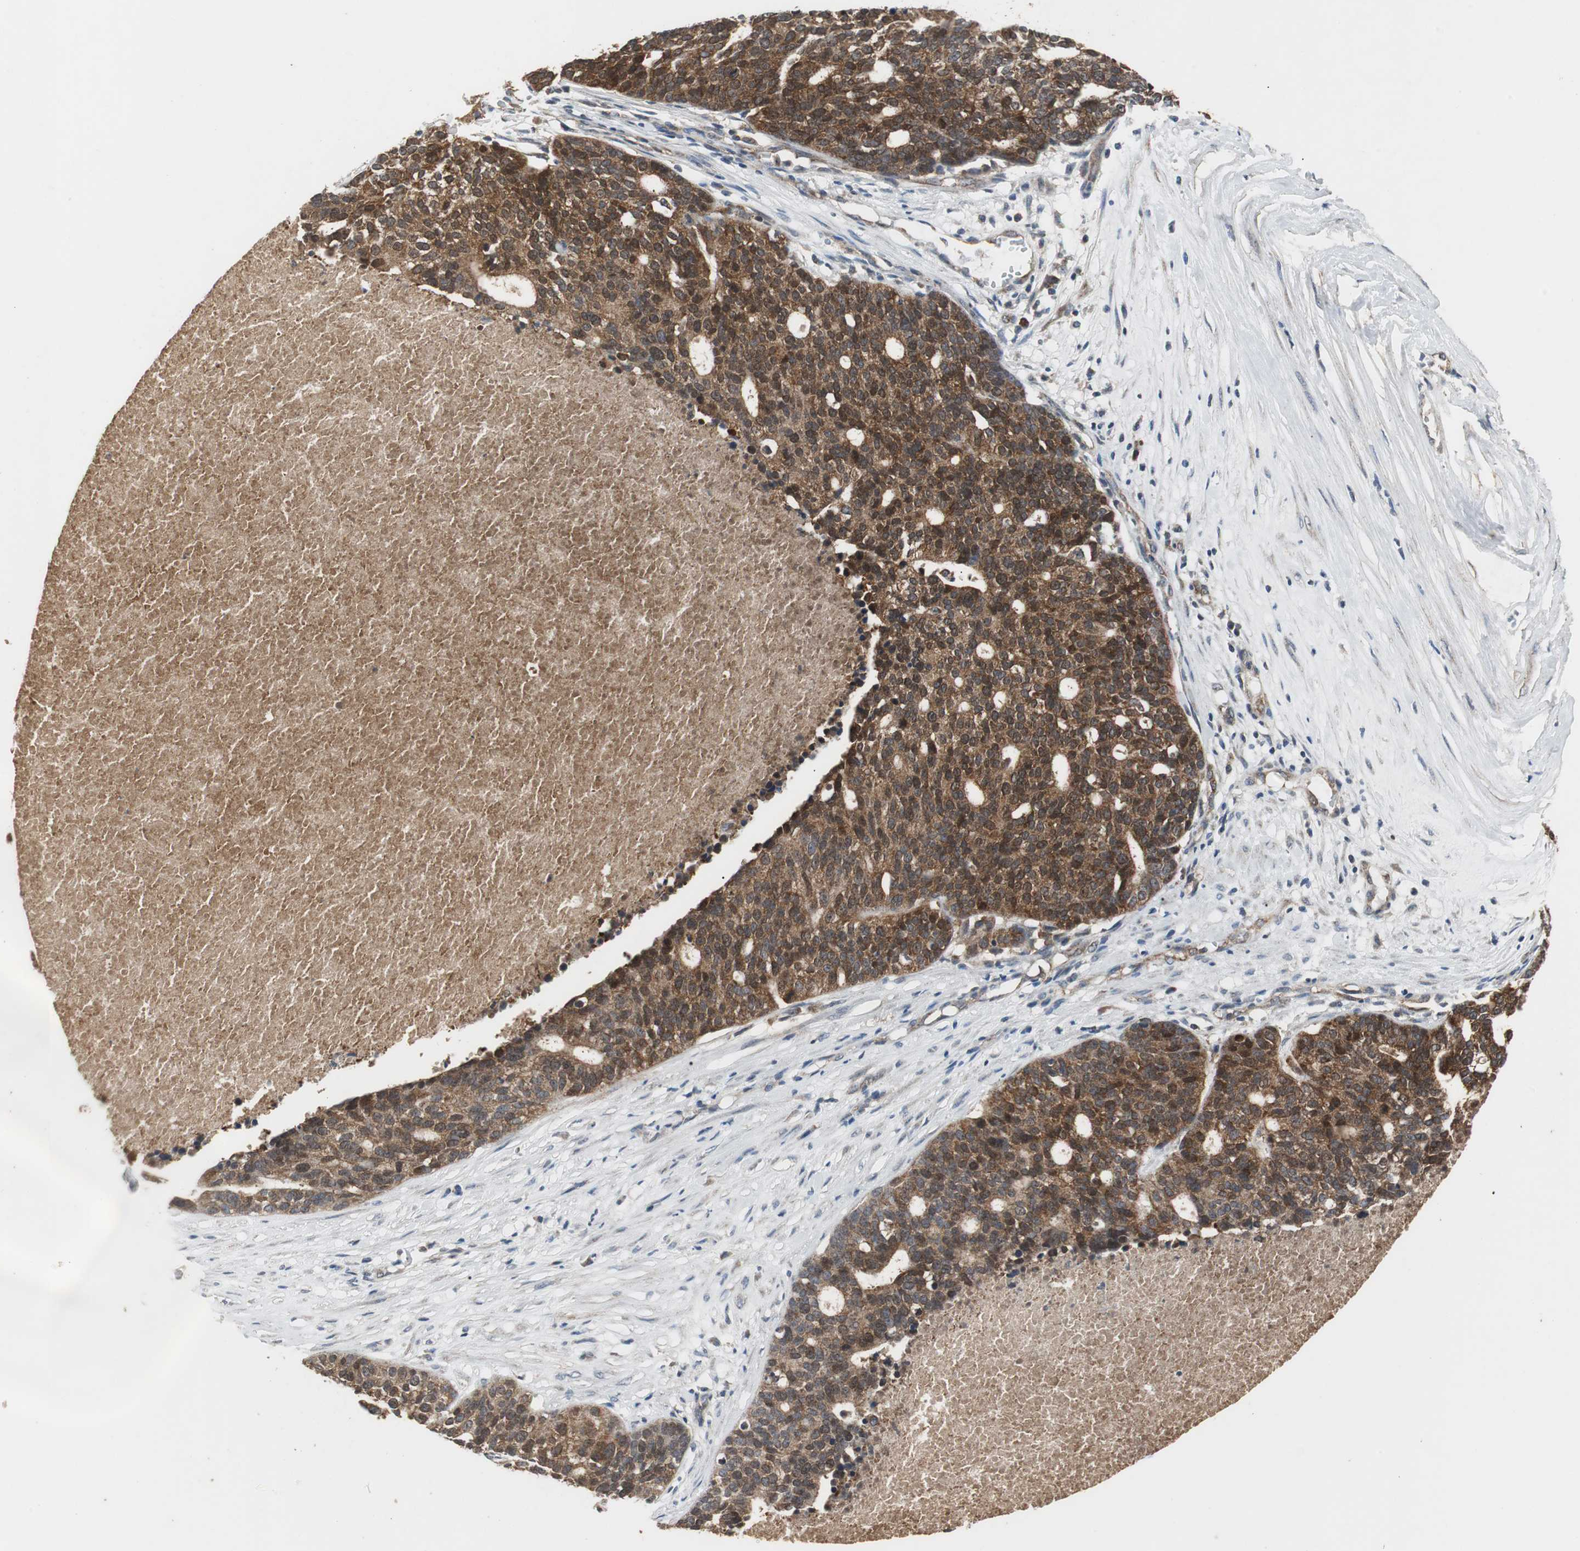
{"staining": {"intensity": "strong", "quantity": ">75%", "location": "cytoplasmic/membranous"}, "tissue": "ovarian cancer", "cell_type": "Tumor cells", "image_type": "cancer", "snomed": [{"axis": "morphology", "description": "Cystadenocarcinoma, serous, NOS"}, {"axis": "topography", "description": "Ovary"}], "caption": "Strong cytoplasmic/membranous staining for a protein is seen in approximately >75% of tumor cells of serous cystadenocarcinoma (ovarian) using IHC.", "gene": "VBP1", "patient": {"sex": "female", "age": 59}}